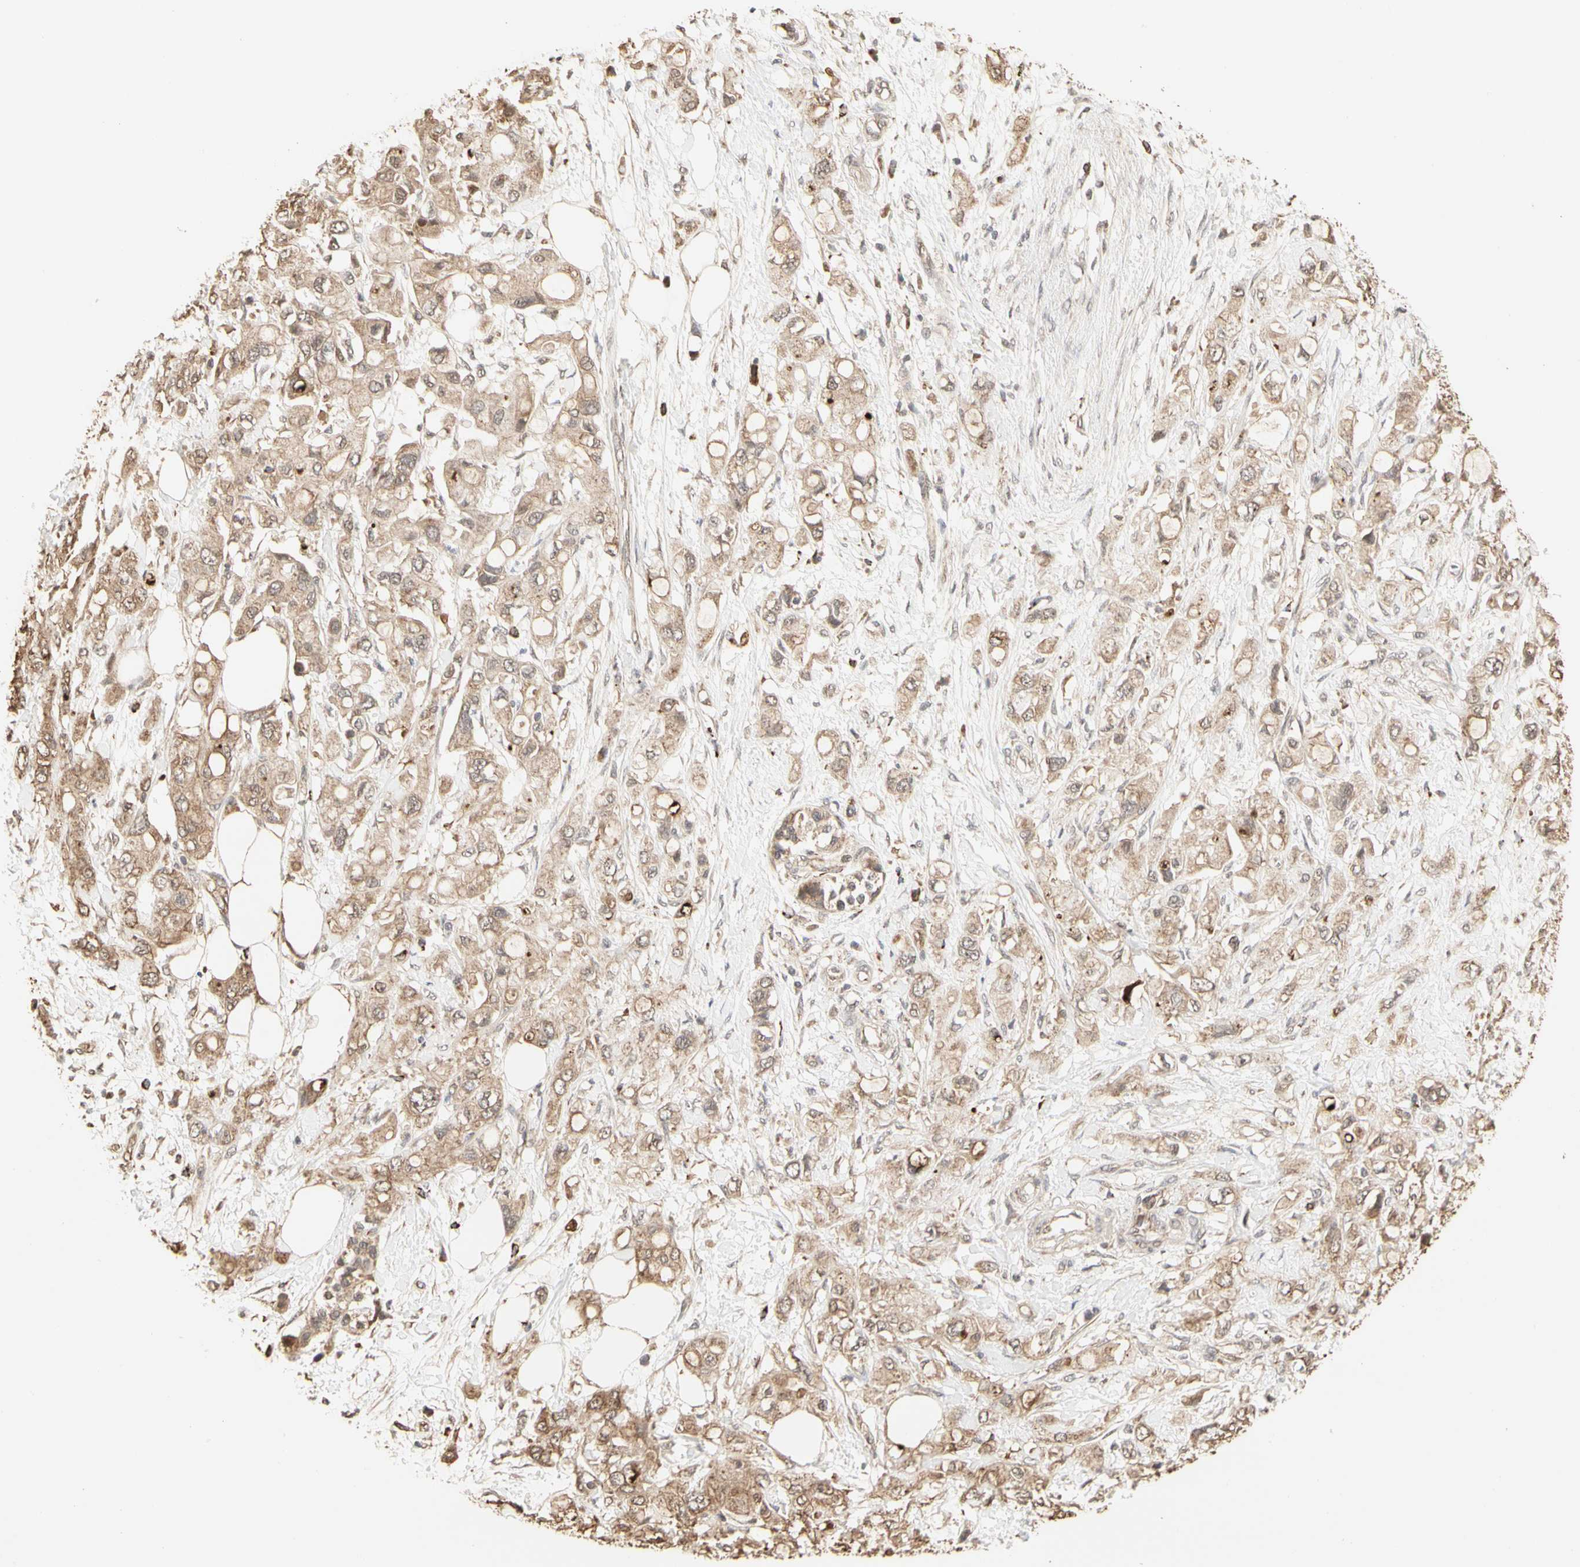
{"staining": {"intensity": "weak", "quantity": ">75%", "location": "cytoplasmic/membranous"}, "tissue": "pancreatic cancer", "cell_type": "Tumor cells", "image_type": "cancer", "snomed": [{"axis": "morphology", "description": "Adenocarcinoma, NOS"}, {"axis": "topography", "description": "Pancreas"}], "caption": "This histopathology image shows immunohistochemistry (IHC) staining of pancreatic cancer, with low weak cytoplasmic/membranous positivity in approximately >75% of tumor cells.", "gene": "TAOK1", "patient": {"sex": "female", "age": 56}}